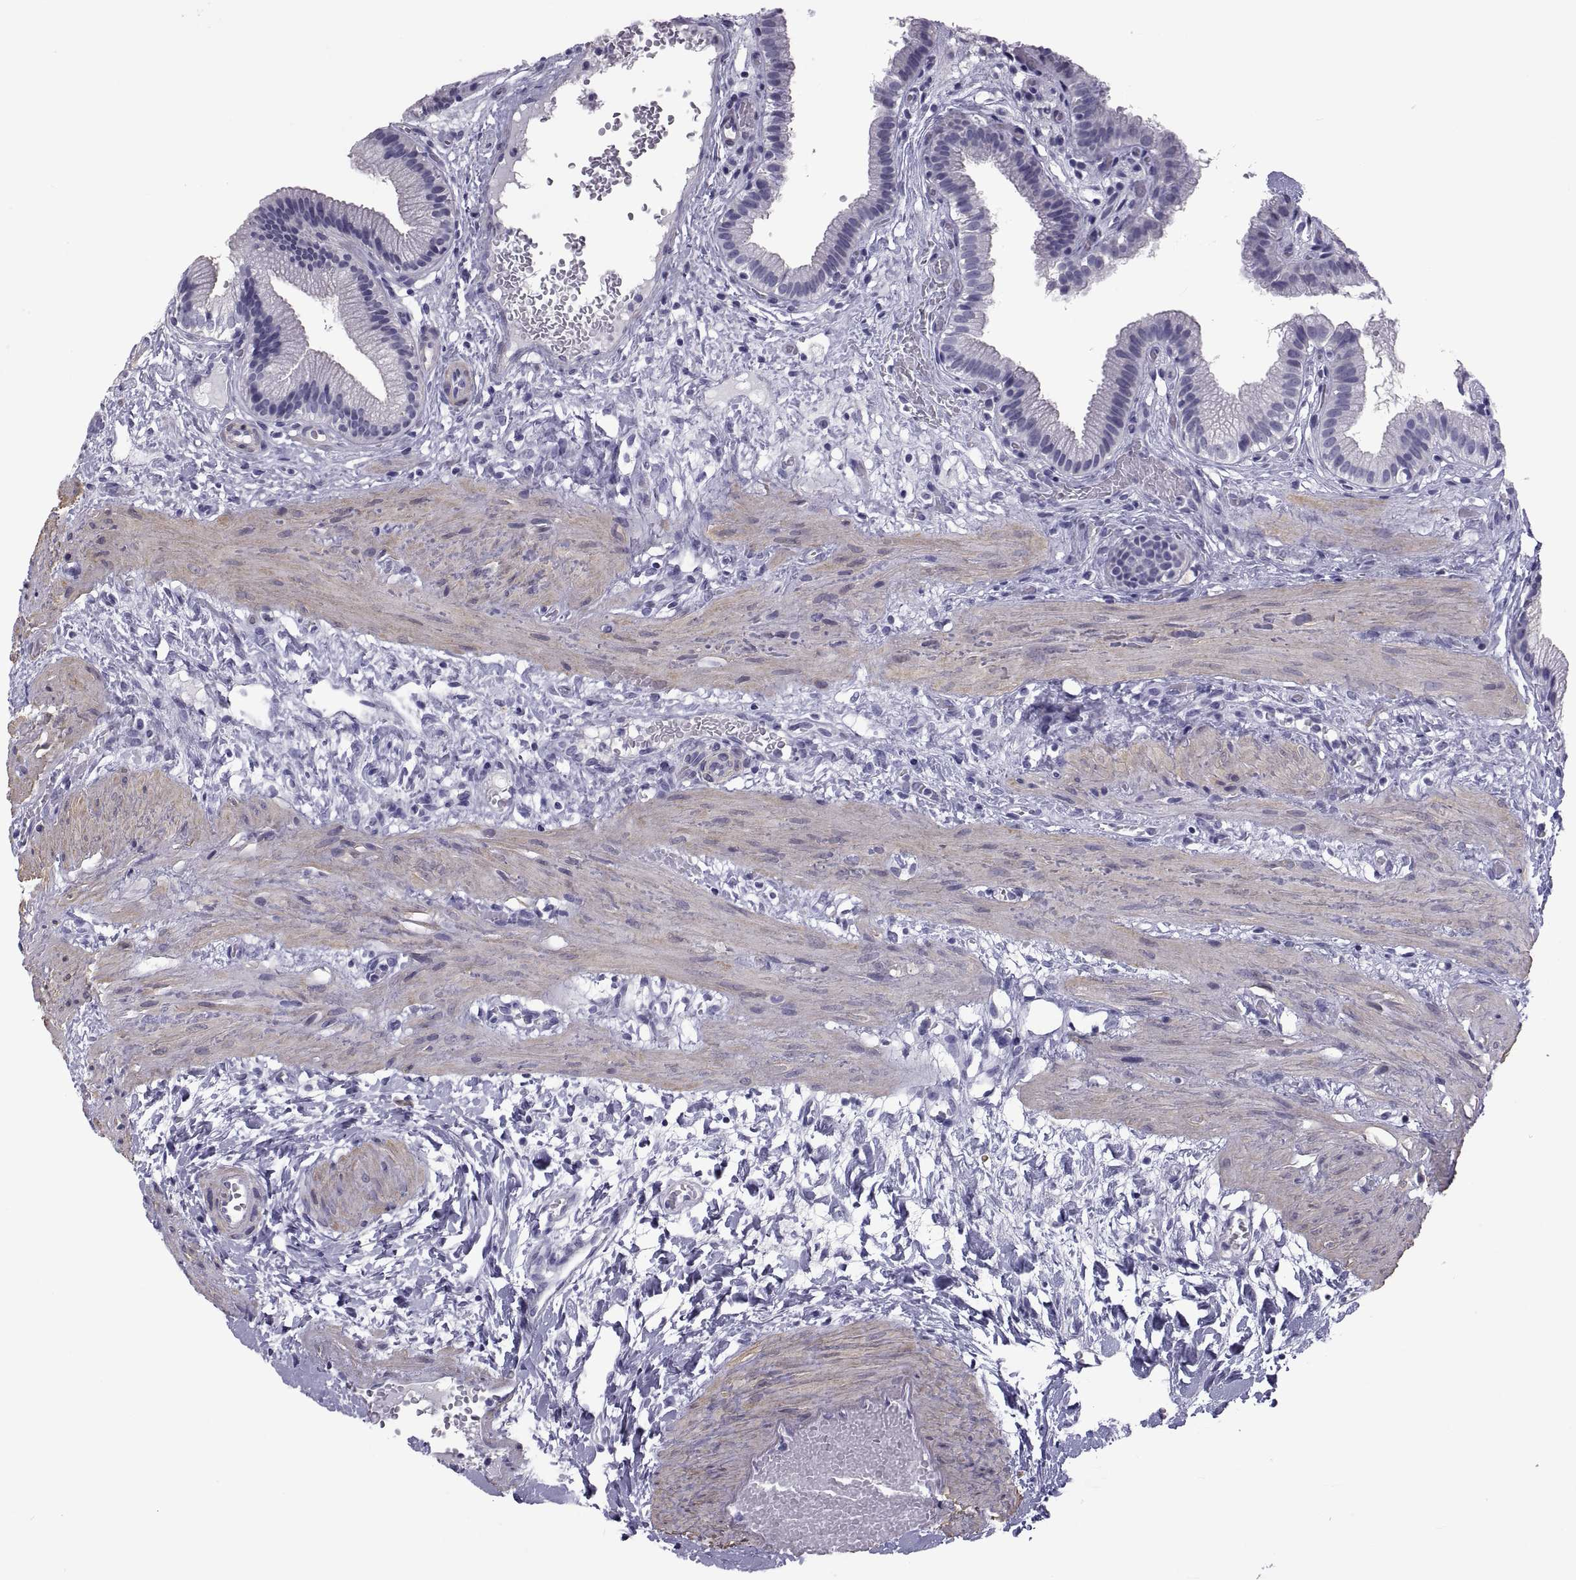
{"staining": {"intensity": "negative", "quantity": "none", "location": "none"}, "tissue": "gallbladder", "cell_type": "Glandular cells", "image_type": "normal", "snomed": [{"axis": "morphology", "description": "Normal tissue, NOS"}, {"axis": "topography", "description": "Gallbladder"}], "caption": "This image is of normal gallbladder stained with IHC to label a protein in brown with the nuclei are counter-stained blue. There is no staining in glandular cells. Nuclei are stained in blue.", "gene": "MAGEB1", "patient": {"sex": "female", "age": 24}}